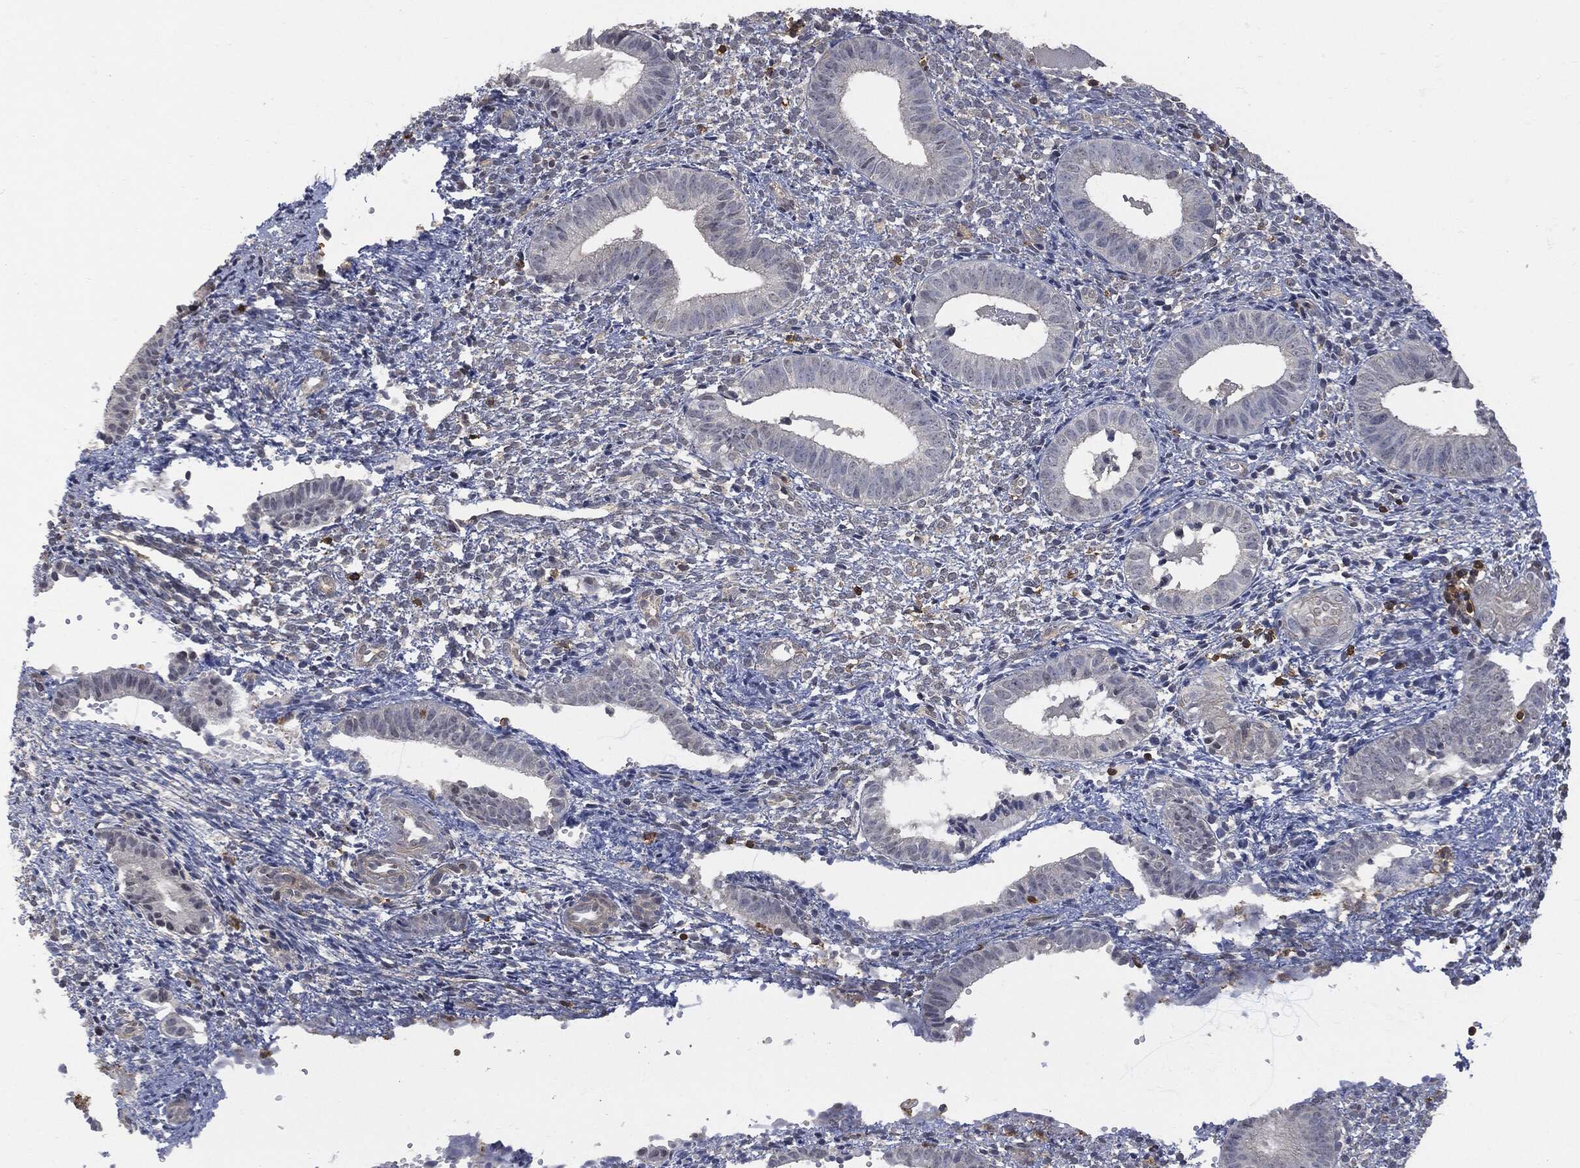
{"staining": {"intensity": "negative", "quantity": "none", "location": "none"}, "tissue": "endometrium", "cell_type": "Cells in endometrial stroma", "image_type": "normal", "snomed": [{"axis": "morphology", "description": "Normal tissue, NOS"}, {"axis": "topography", "description": "Endometrium"}], "caption": "Immunohistochemistry micrograph of unremarkable human endometrium stained for a protein (brown), which shows no expression in cells in endometrial stroma. (Brightfield microscopy of DAB (3,3'-diaminobenzidine) immunohistochemistry at high magnification).", "gene": "PSMB10", "patient": {"sex": "female", "age": 42}}